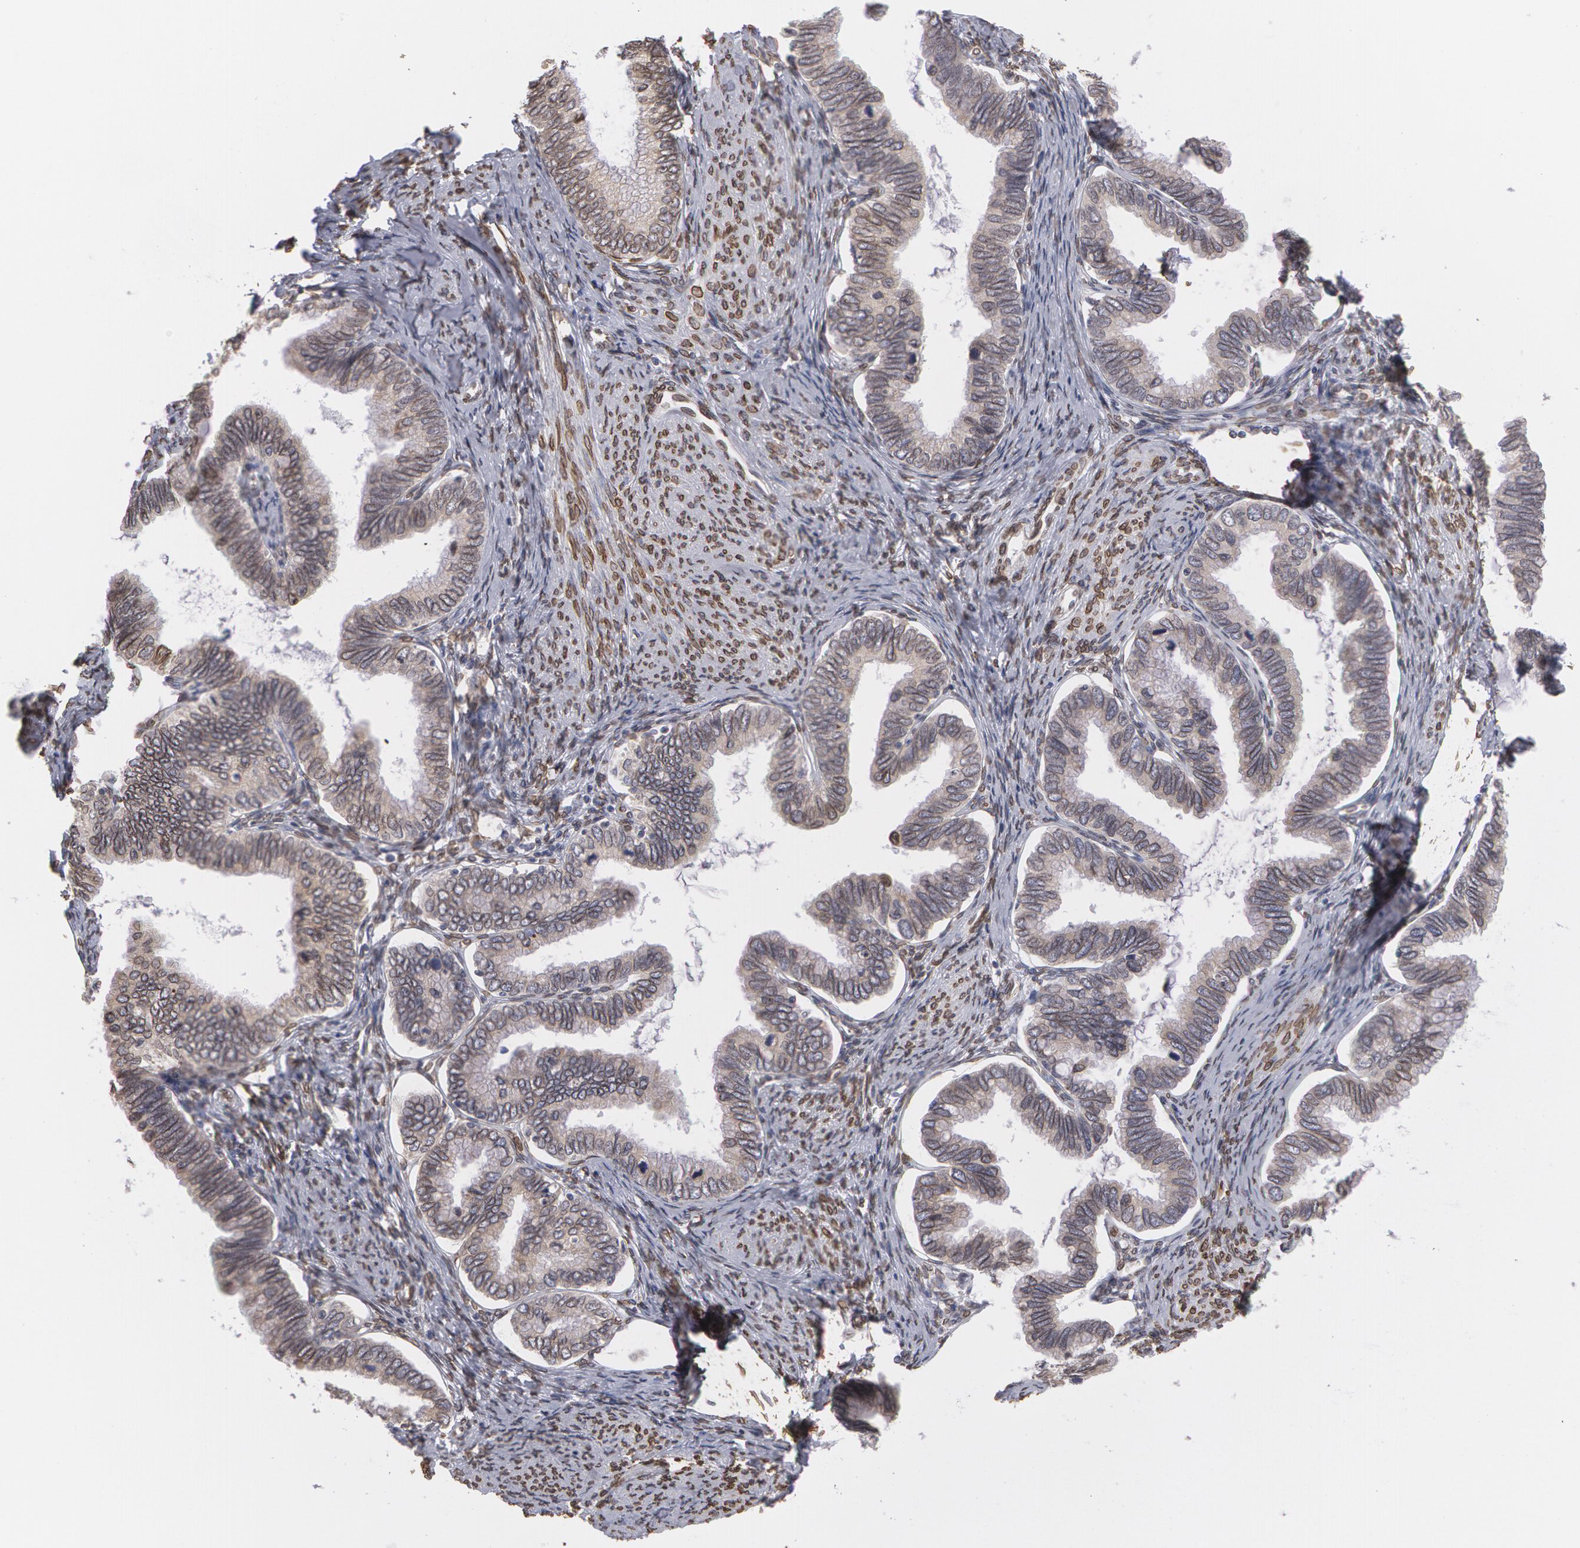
{"staining": {"intensity": "negative", "quantity": "none", "location": "none"}, "tissue": "cervical cancer", "cell_type": "Tumor cells", "image_type": "cancer", "snomed": [{"axis": "morphology", "description": "Adenocarcinoma, NOS"}, {"axis": "topography", "description": "Cervix"}], "caption": "IHC of cervical cancer (adenocarcinoma) demonstrates no positivity in tumor cells. (Stains: DAB immunohistochemistry with hematoxylin counter stain, Microscopy: brightfield microscopy at high magnification).", "gene": "EMD", "patient": {"sex": "female", "age": 49}}